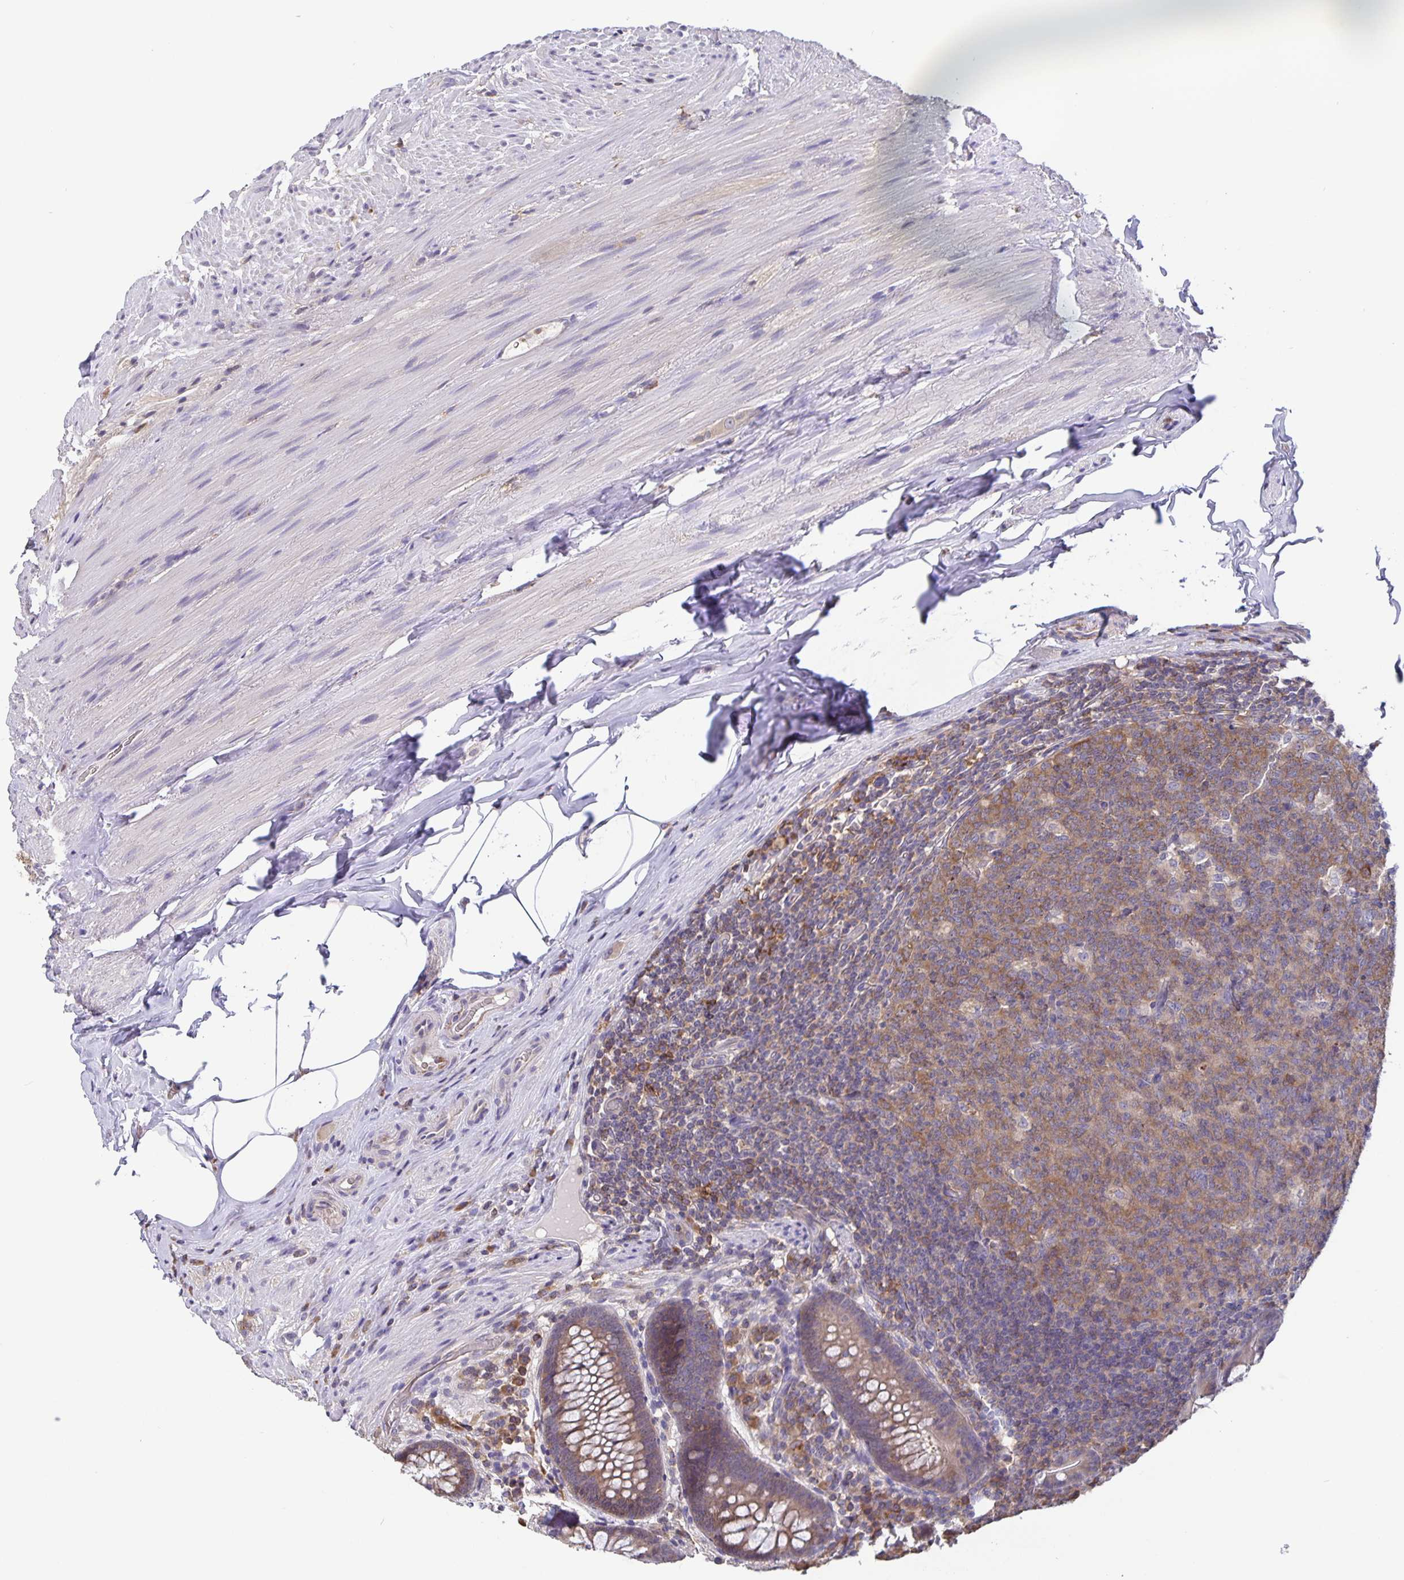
{"staining": {"intensity": "moderate", "quantity": "25%-75%", "location": "cytoplasmic/membranous"}, "tissue": "appendix", "cell_type": "Glandular cells", "image_type": "normal", "snomed": [{"axis": "morphology", "description": "Normal tissue, NOS"}, {"axis": "topography", "description": "Appendix"}], "caption": "Appendix stained for a protein demonstrates moderate cytoplasmic/membranous positivity in glandular cells. Using DAB (brown) and hematoxylin (blue) stains, captured at high magnification using brightfield microscopy.", "gene": "FEM1C", "patient": {"sex": "male", "age": 71}}